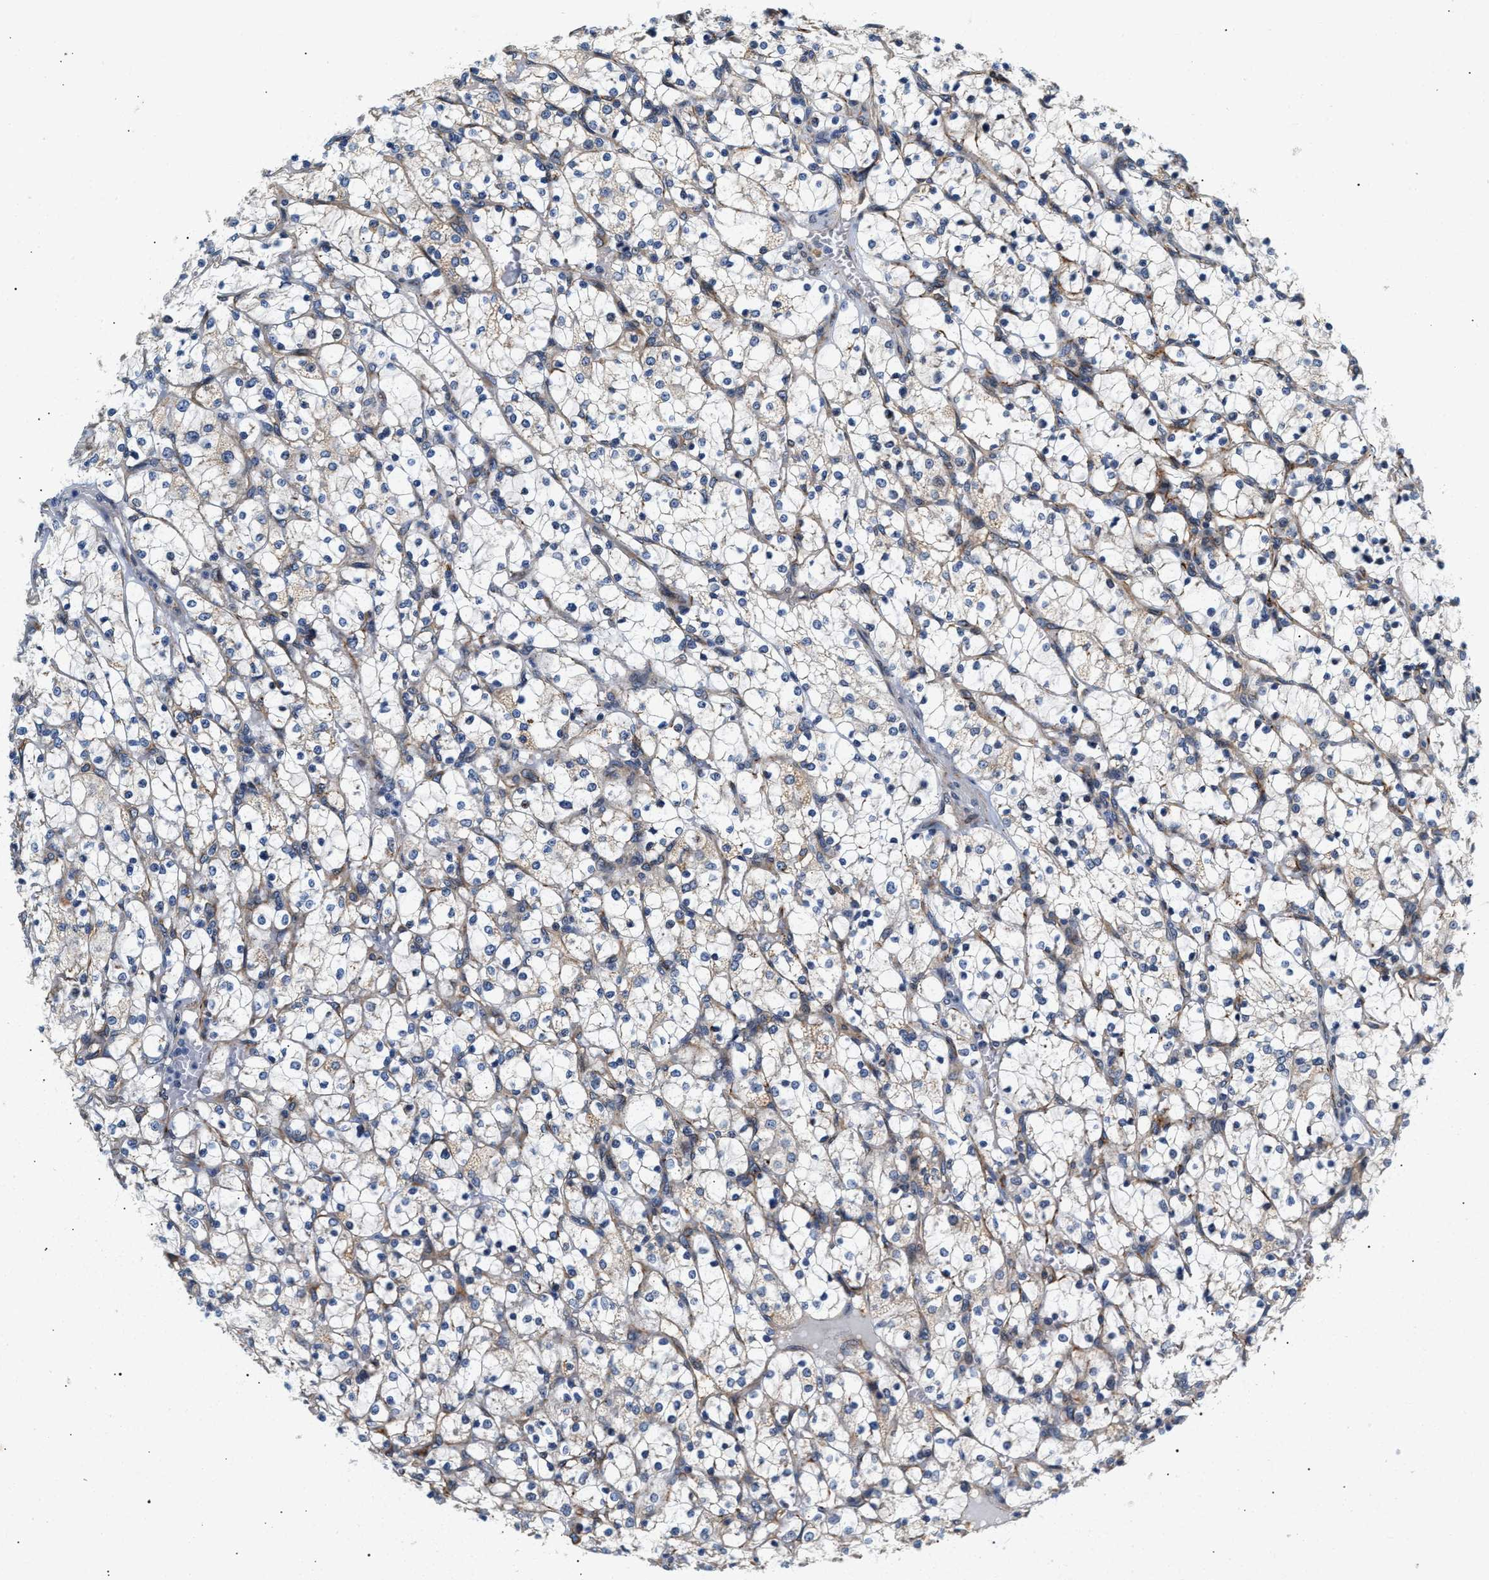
{"staining": {"intensity": "negative", "quantity": "none", "location": "none"}, "tissue": "renal cancer", "cell_type": "Tumor cells", "image_type": "cancer", "snomed": [{"axis": "morphology", "description": "Adenocarcinoma, NOS"}, {"axis": "topography", "description": "Kidney"}], "caption": "IHC photomicrograph of adenocarcinoma (renal) stained for a protein (brown), which demonstrates no expression in tumor cells.", "gene": "IFT74", "patient": {"sex": "female", "age": 69}}